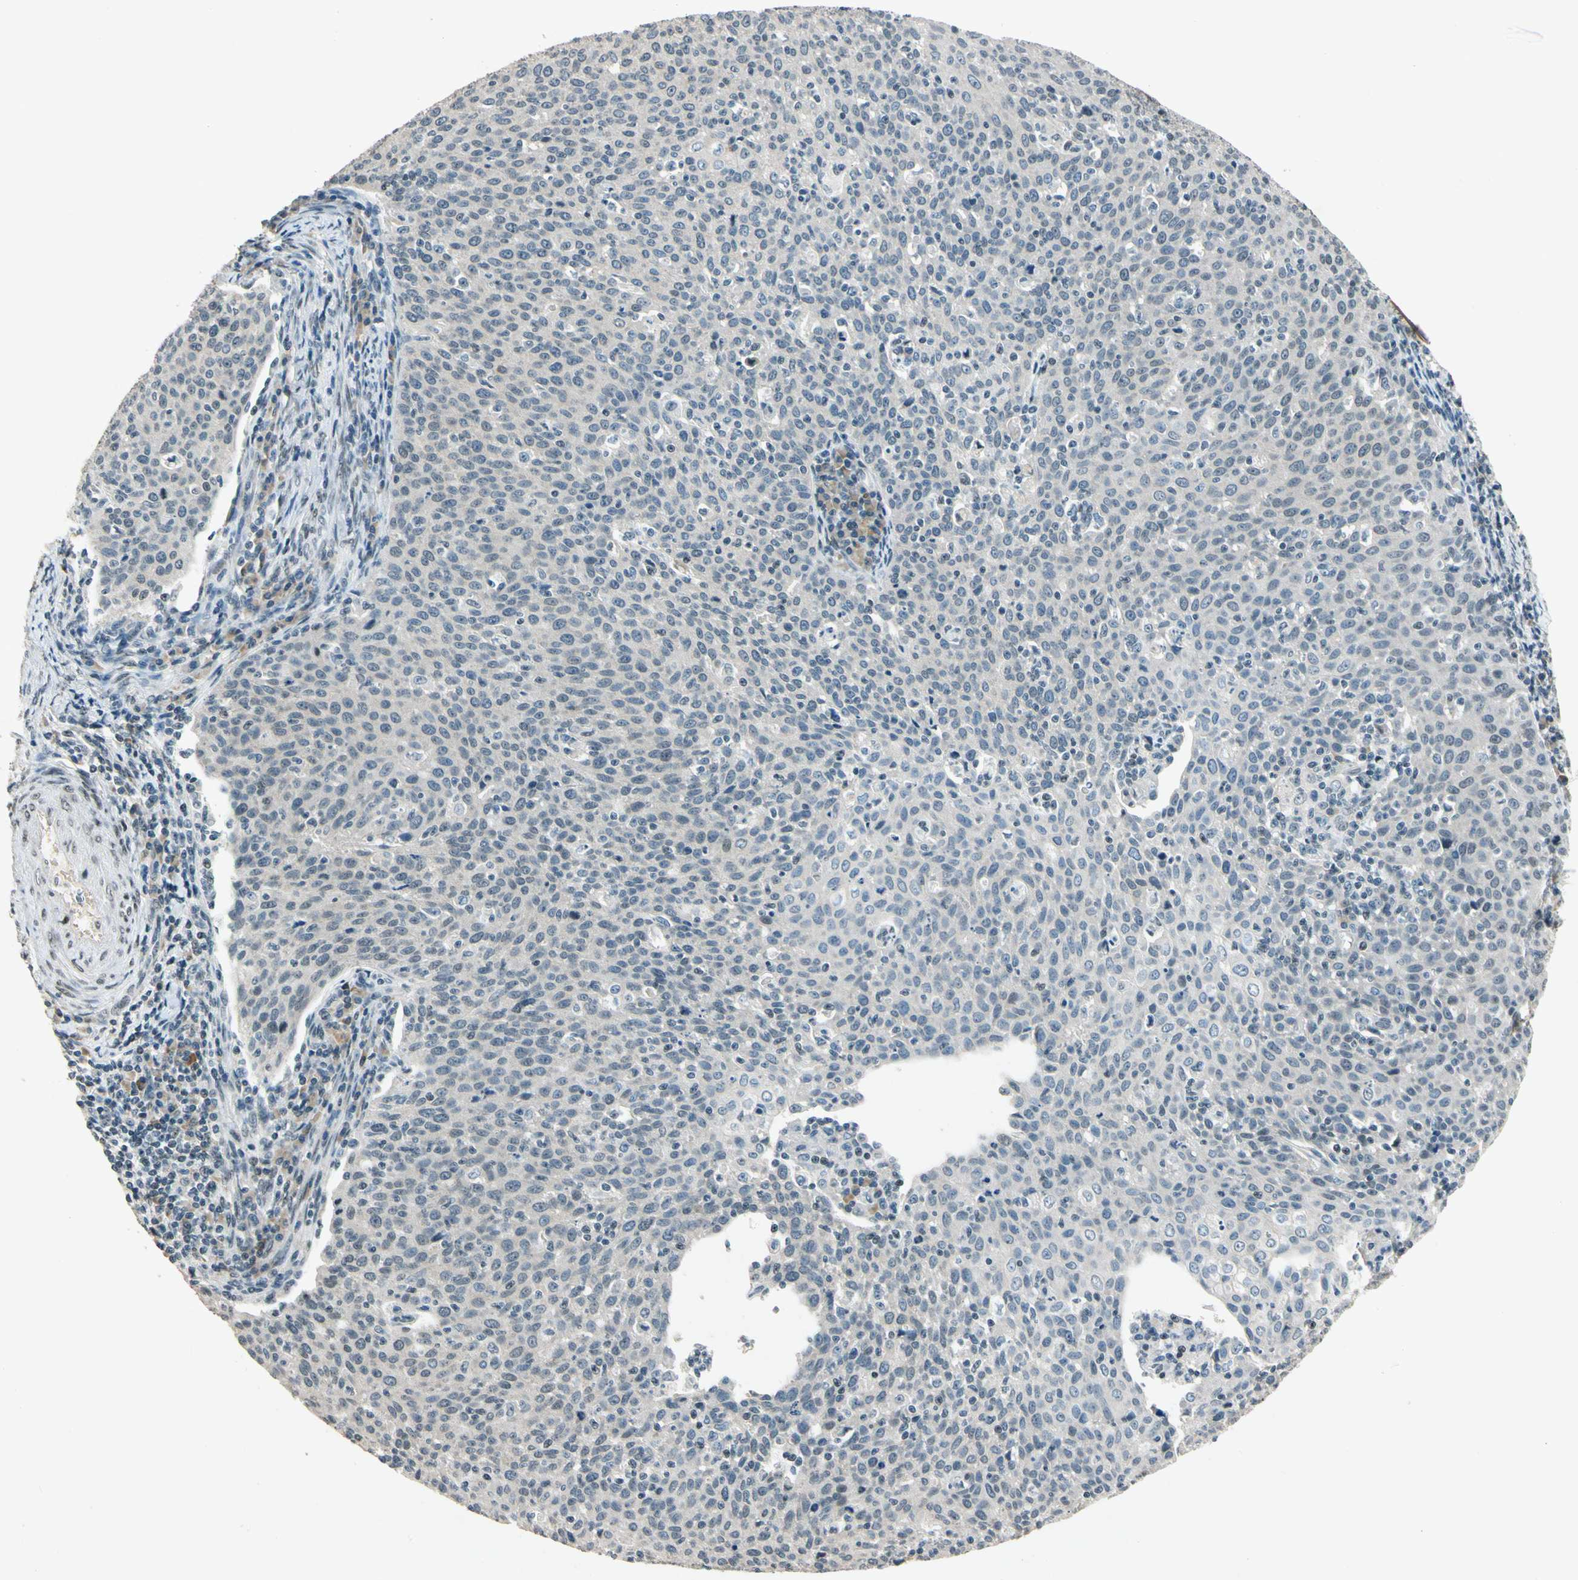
{"staining": {"intensity": "negative", "quantity": "none", "location": "none"}, "tissue": "cervical cancer", "cell_type": "Tumor cells", "image_type": "cancer", "snomed": [{"axis": "morphology", "description": "Squamous cell carcinoma, NOS"}, {"axis": "topography", "description": "Cervix"}], "caption": "Cervical cancer (squamous cell carcinoma) was stained to show a protein in brown. There is no significant positivity in tumor cells.", "gene": "ZBTB4", "patient": {"sex": "female", "age": 38}}